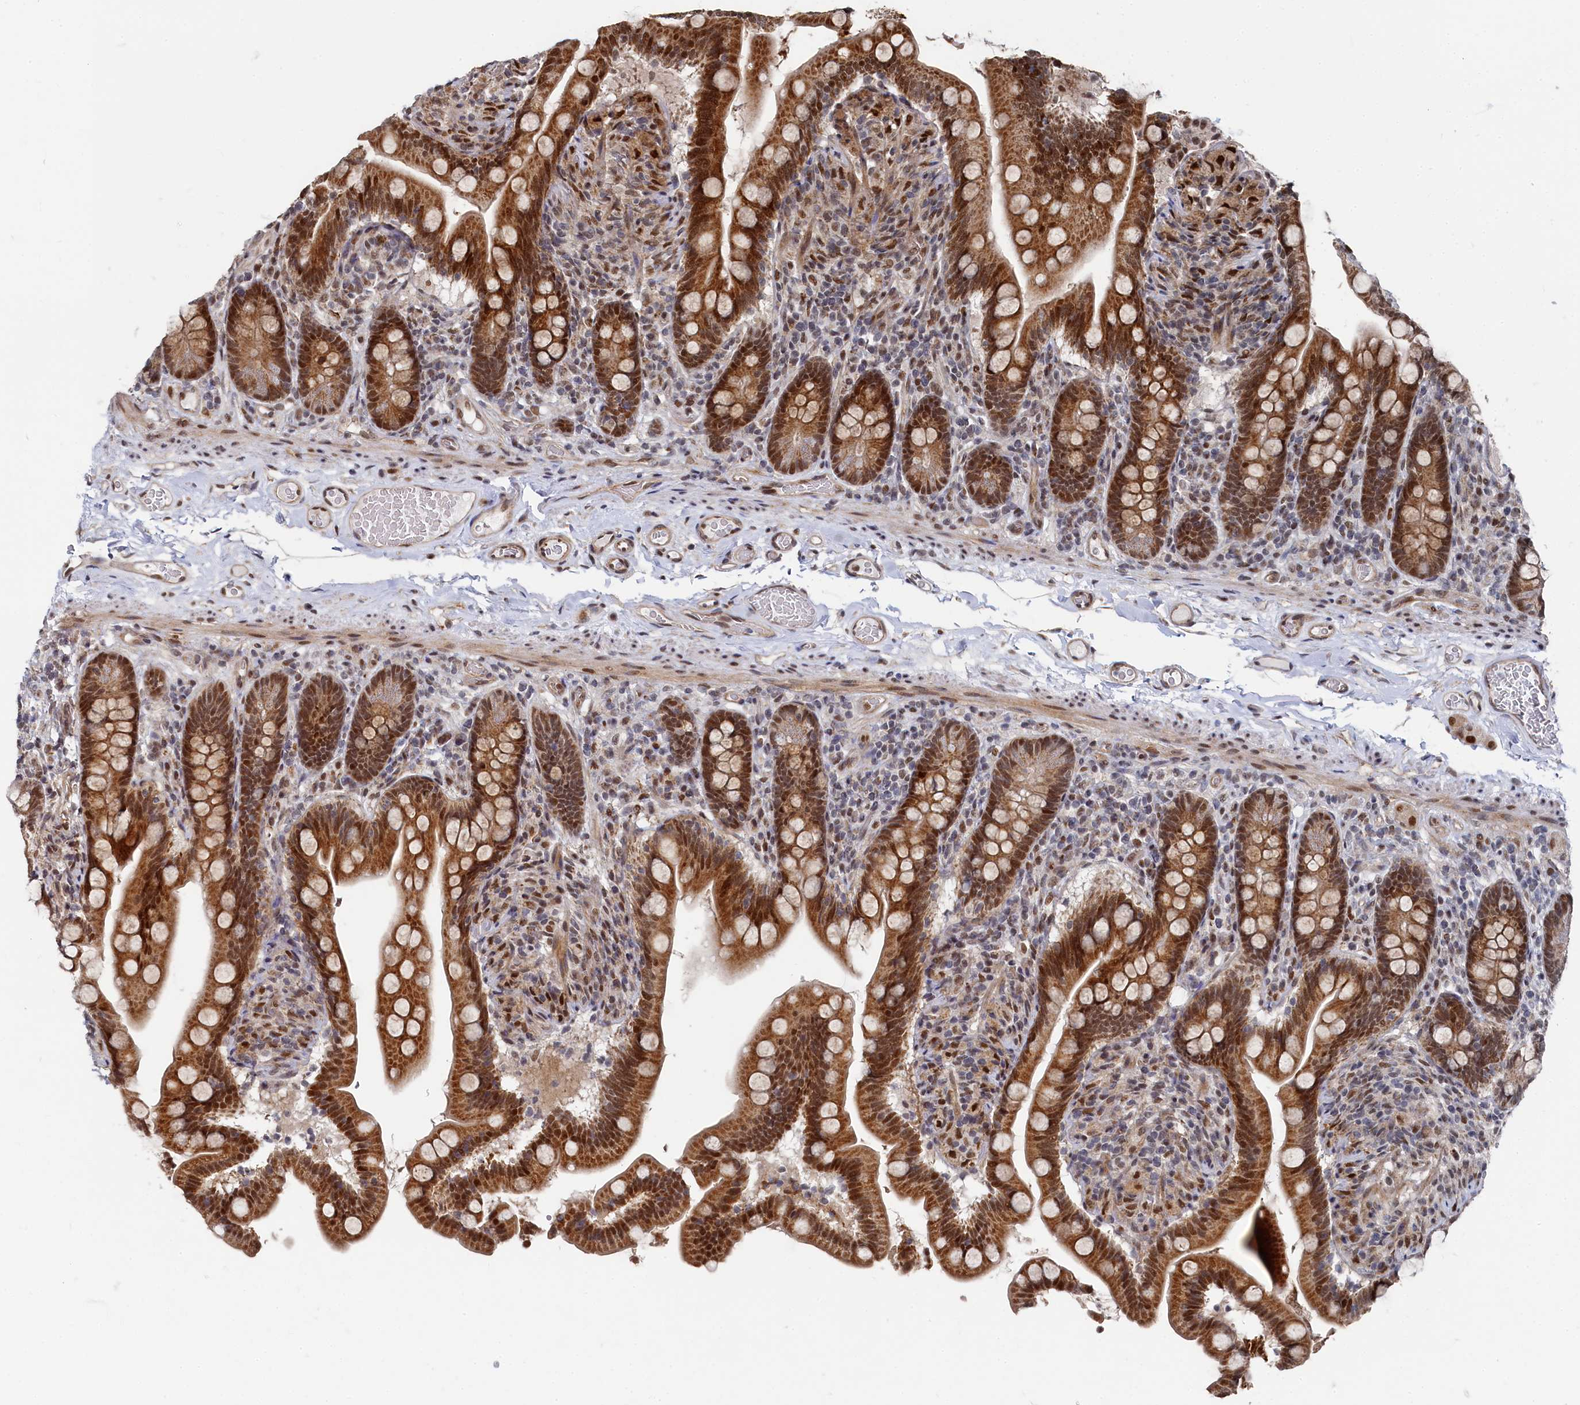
{"staining": {"intensity": "strong", "quantity": ">75%", "location": "cytoplasmic/membranous,nuclear"}, "tissue": "small intestine", "cell_type": "Glandular cells", "image_type": "normal", "snomed": [{"axis": "morphology", "description": "Normal tissue, NOS"}, {"axis": "topography", "description": "Small intestine"}], "caption": "Small intestine stained with IHC exhibits strong cytoplasmic/membranous,nuclear positivity in approximately >75% of glandular cells. The staining is performed using DAB brown chromogen to label protein expression. The nuclei are counter-stained blue using hematoxylin.", "gene": "BUB3", "patient": {"sex": "female", "age": 64}}